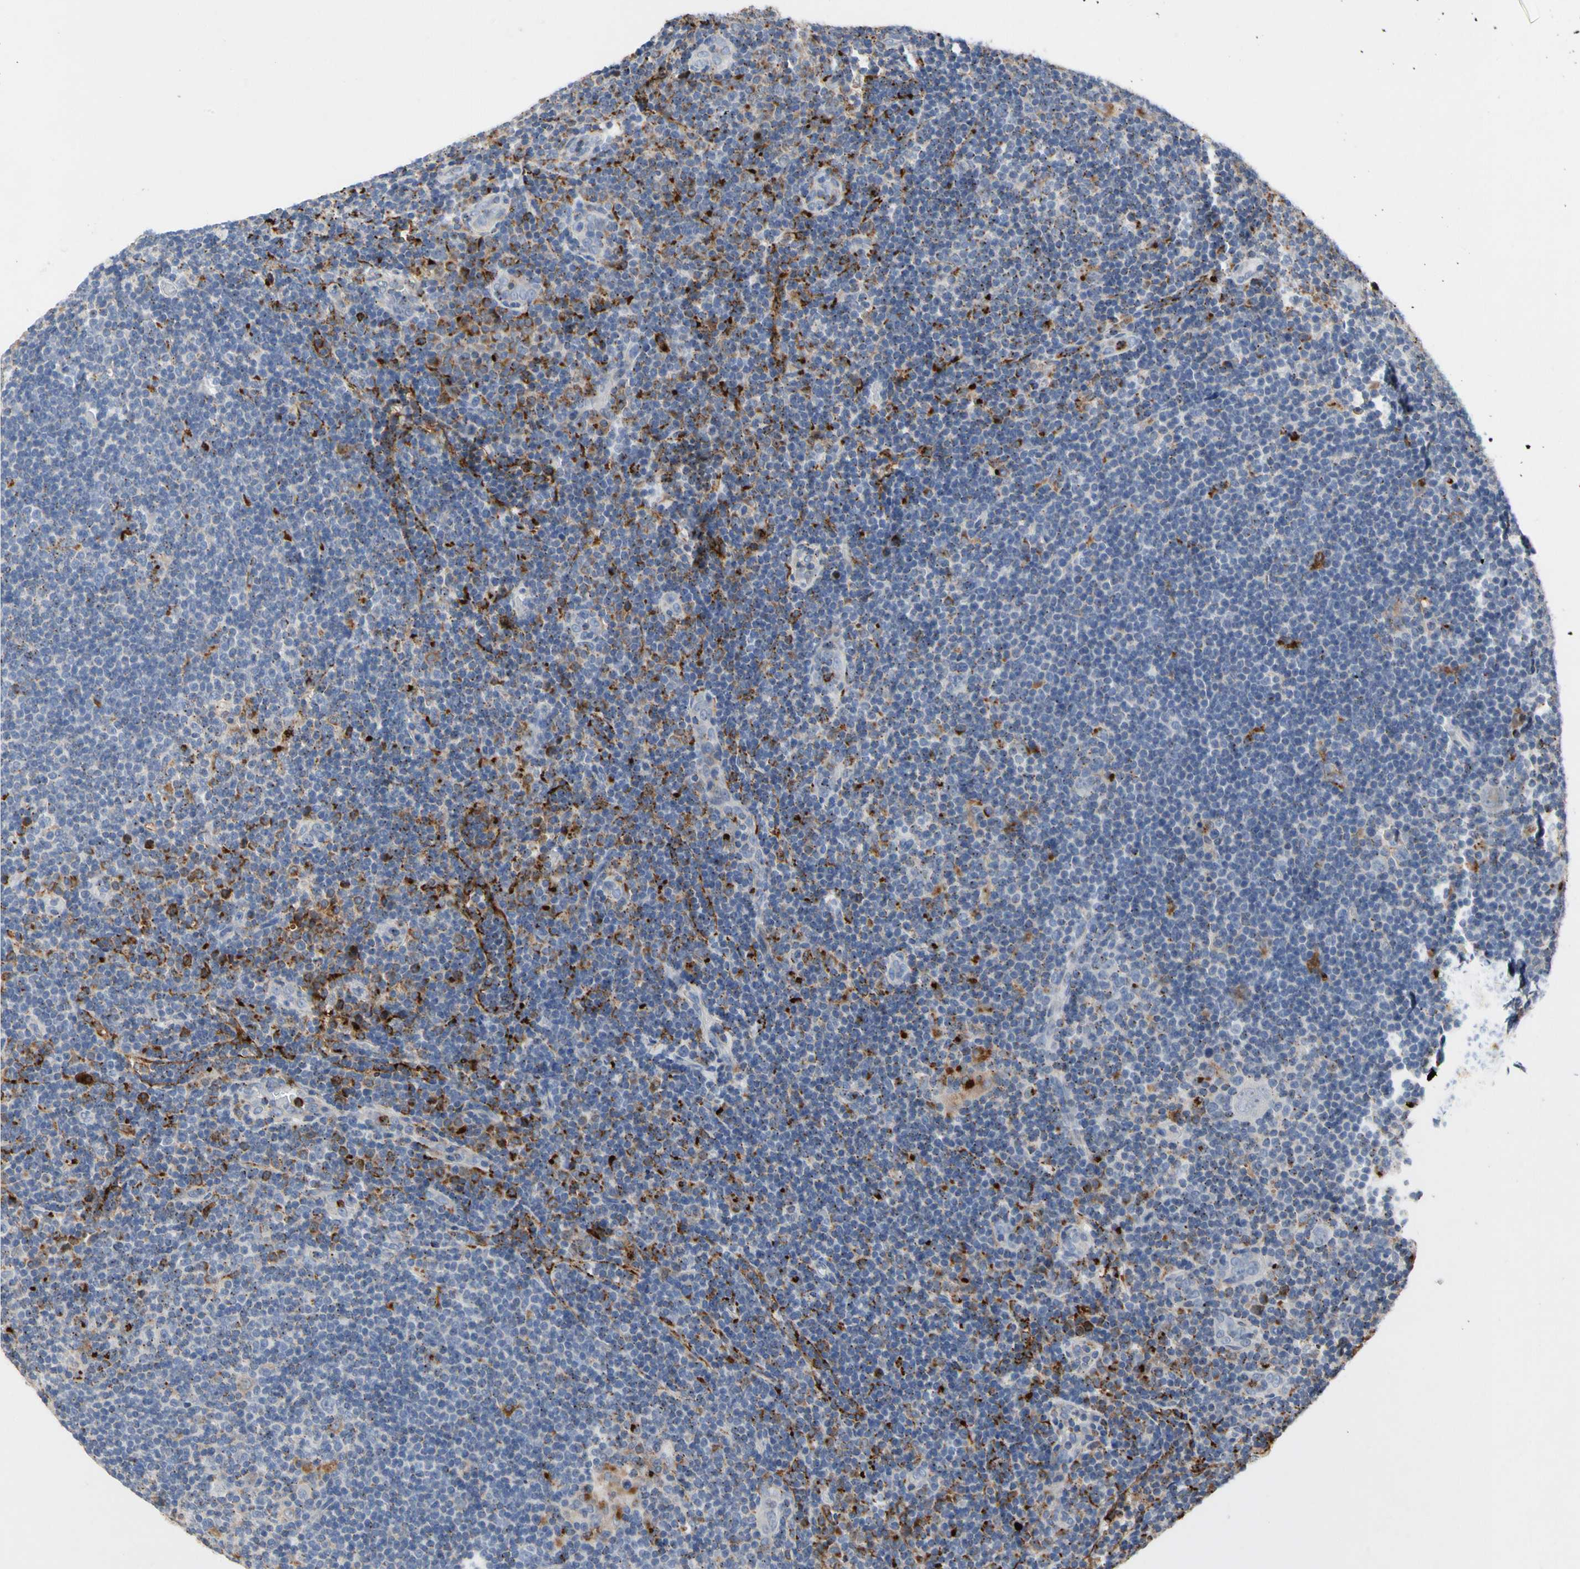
{"staining": {"intensity": "negative", "quantity": "none", "location": "none"}, "tissue": "lymphoma", "cell_type": "Tumor cells", "image_type": "cancer", "snomed": [{"axis": "morphology", "description": "Hodgkin's disease, NOS"}, {"axis": "topography", "description": "Lymph node"}], "caption": "IHC photomicrograph of human Hodgkin's disease stained for a protein (brown), which exhibits no expression in tumor cells. Nuclei are stained in blue.", "gene": "ADA2", "patient": {"sex": "female", "age": 57}}